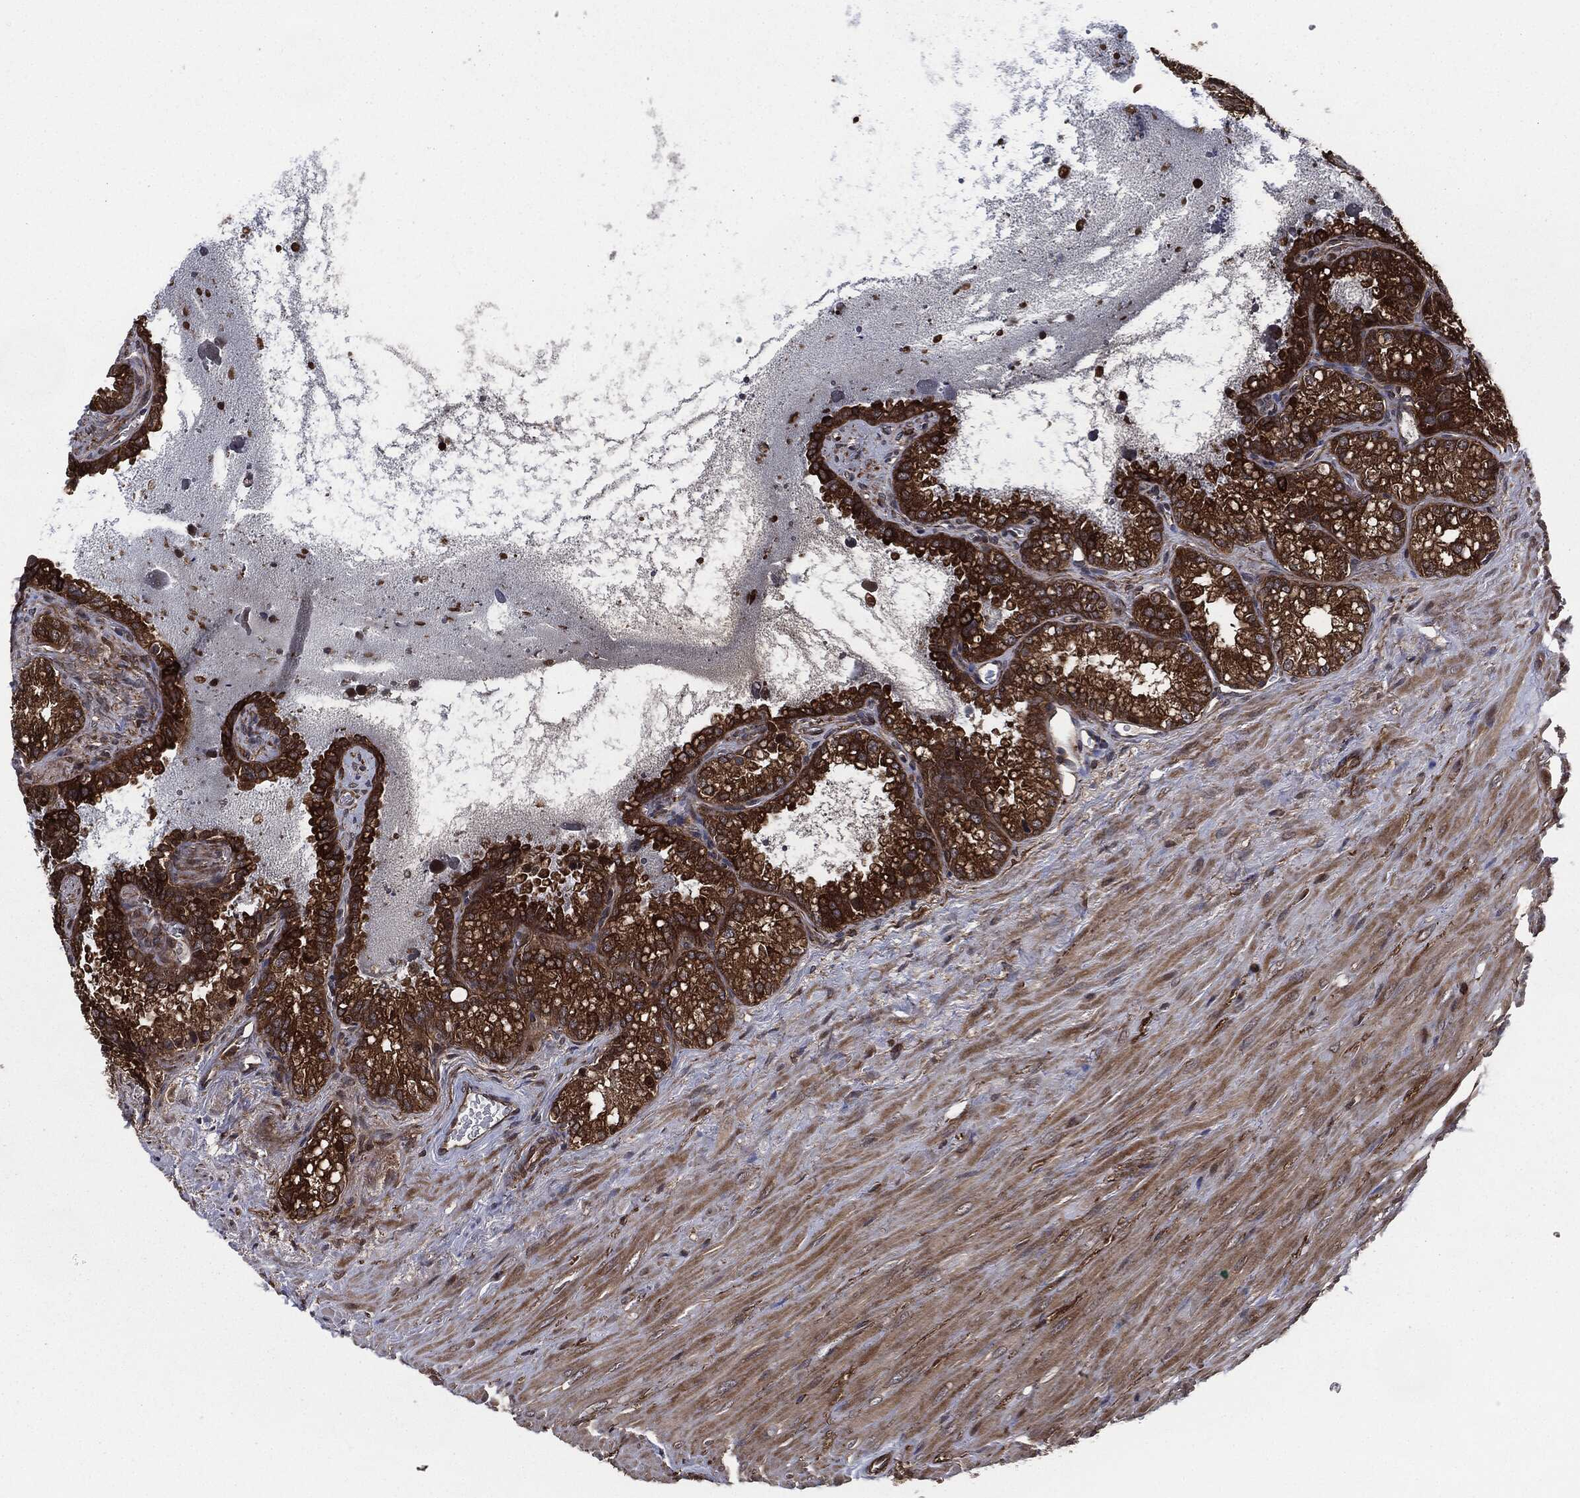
{"staining": {"intensity": "strong", "quantity": ">75%", "location": "cytoplasmic/membranous"}, "tissue": "seminal vesicle", "cell_type": "Glandular cells", "image_type": "normal", "snomed": [{"axis": "morphology", "description": "Normal tissue, NOS"}, {"axis": "topography", "description": "Seminal veicle"}], "caption": "Immunohistochemistry (IHC) (DAB) staining of benign human seminal vesicle reveals strong cytoplasmic/membranous protein positivity in about >75% of glandular cells. (brown staining indicates protein expression, while blue staining denotes nuclei).", "gene": "RAP1GDS1", "patient": {"sex": "male", "age": 68}}